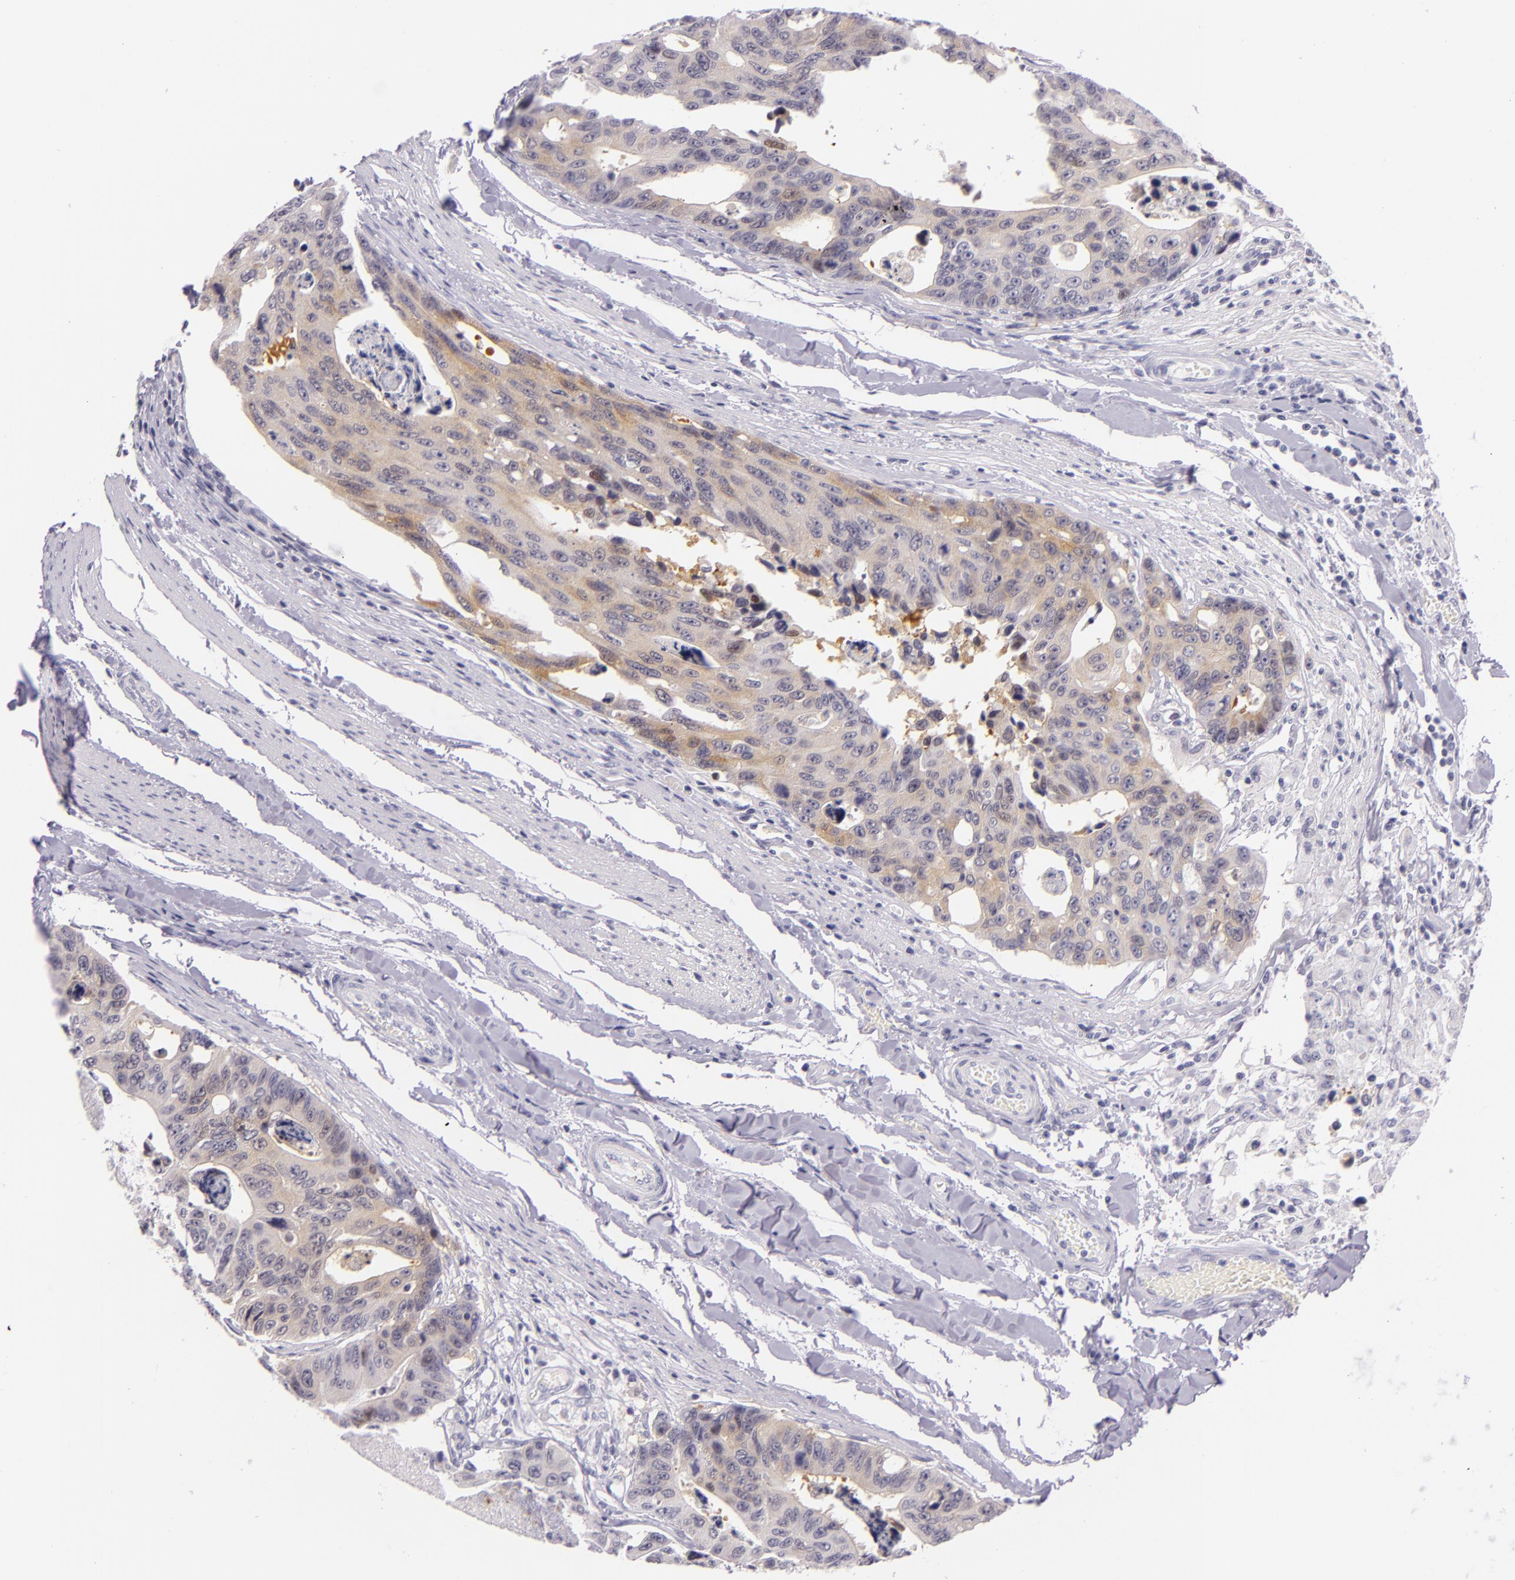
{"staining": {"intensity": "weak", "quantity": "25%-75%", "location": "cytoplasmic/membranous"}, "tissue": "colorectal cancer", "cell_type": "Tumor cells", "image_type": "cancer", "snomed": [{"axis": "morphology", "description": "Adenocarcinoma, NOS"}, {"axis": "topography", "description": "Colon"}], "caption": "An immunohistochemistry (IHC) image of neoplastic tissue is shown. Protein staining in brown labels weak cytoplasmic/membranous positivity in adenocarcinoma (colorectal) within tumor cells.", "gene": "HSP90AA1", "patient": {"sex": "female", "age": 86}}